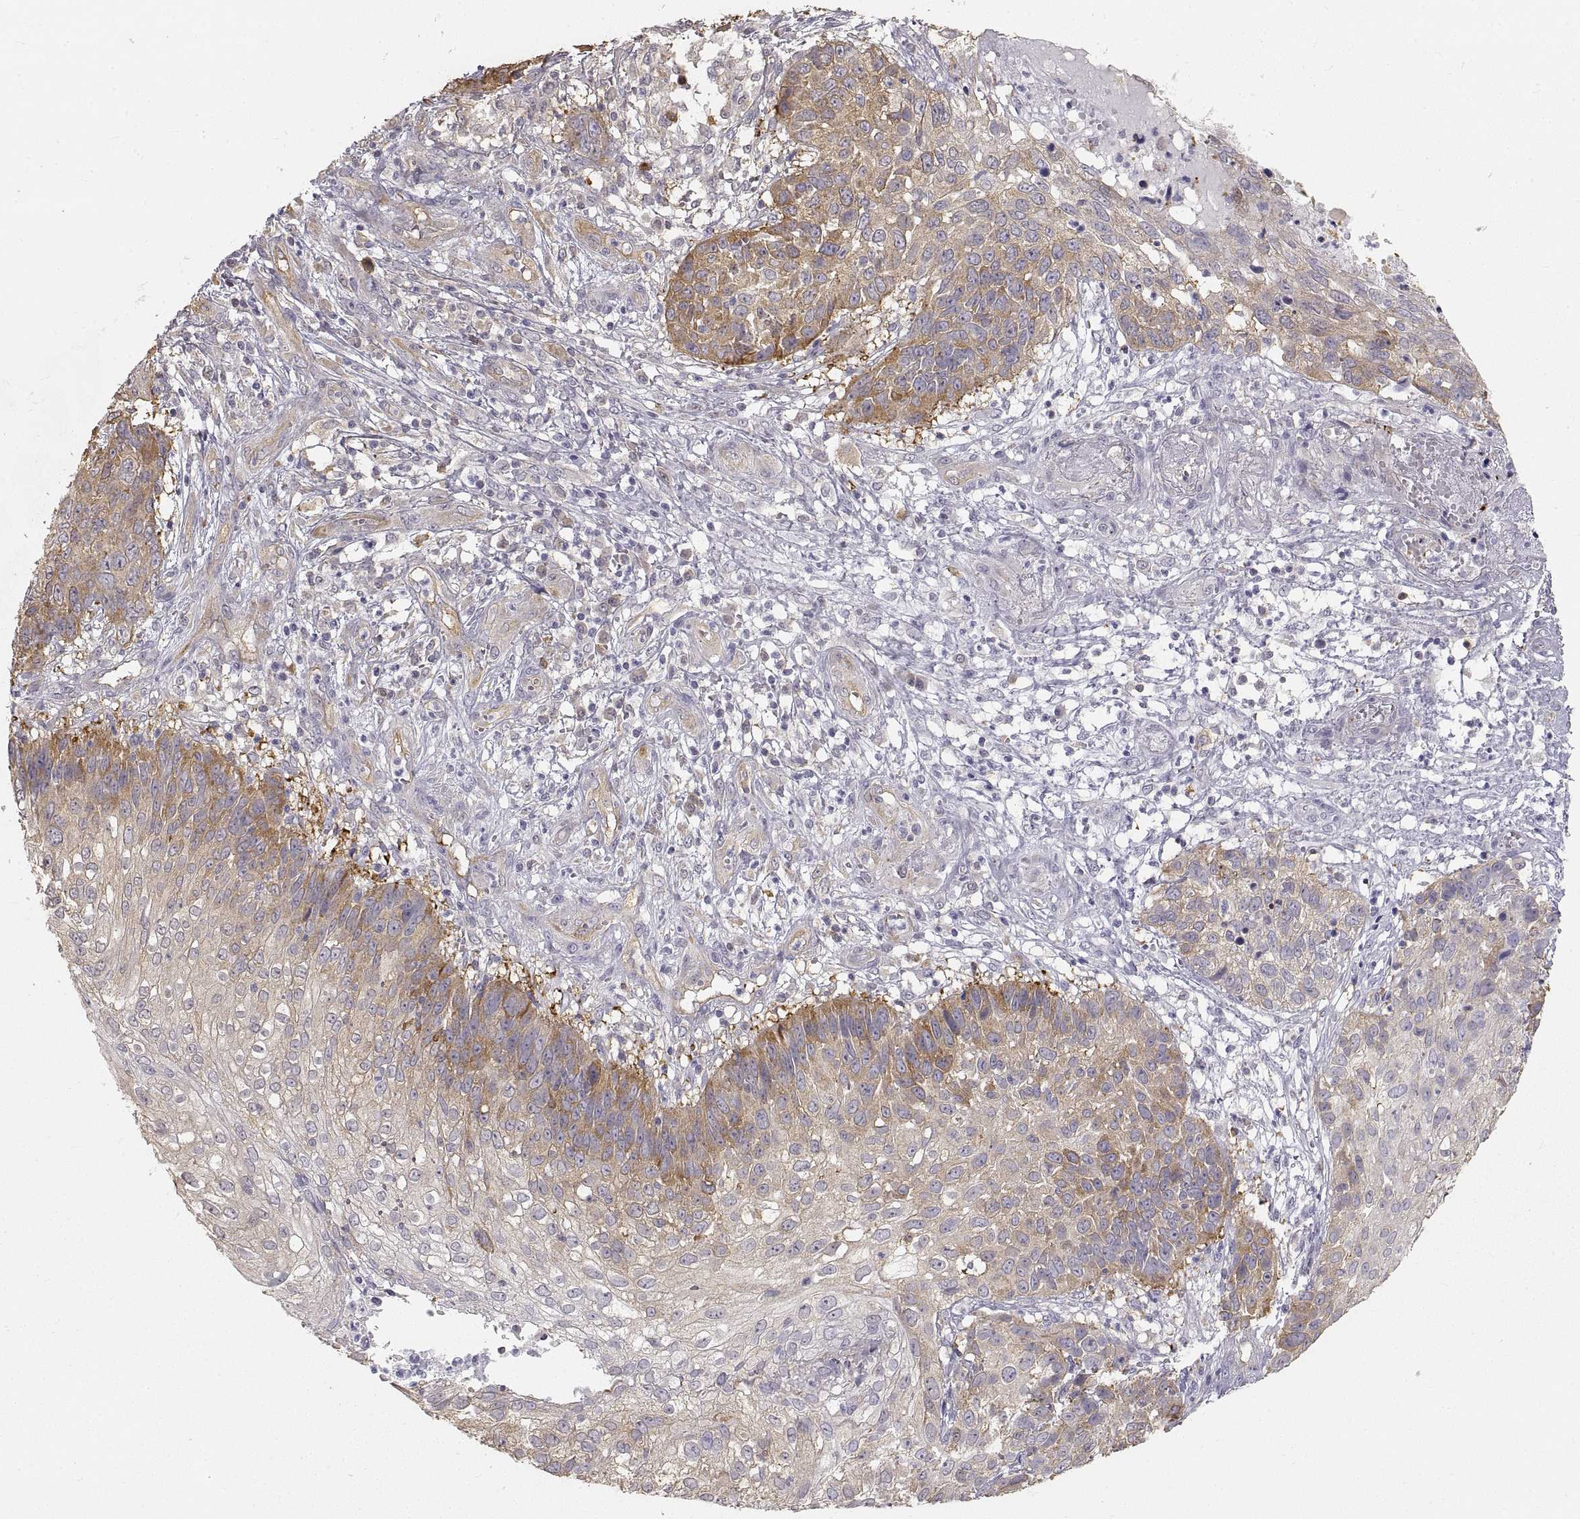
{"staining": {"intensity": "moderate", "quantity": "<25%", "location": "cytoplasmic/membranous"}, "tissue": "skin cancer", "cell_type": "Tumor cells", "image_type": "cancer", "snomed": [{"axis": "morphology", "description": "Squamous cell carcinoma, NOS"}, {"axis": "topography", "description": "Skin"}], "caption": "Immunohistochemical staining of human skin squamous cell carcinoma demonstrates low levels of moderate cytoplasmic/membranous protein staining in about <25% of tumor cells. (DAB IHC, brown staining for protein, blue staining for nuclei).", "gene": "HSP90AB1", "patient": {"sex": "male", "age": 92}}